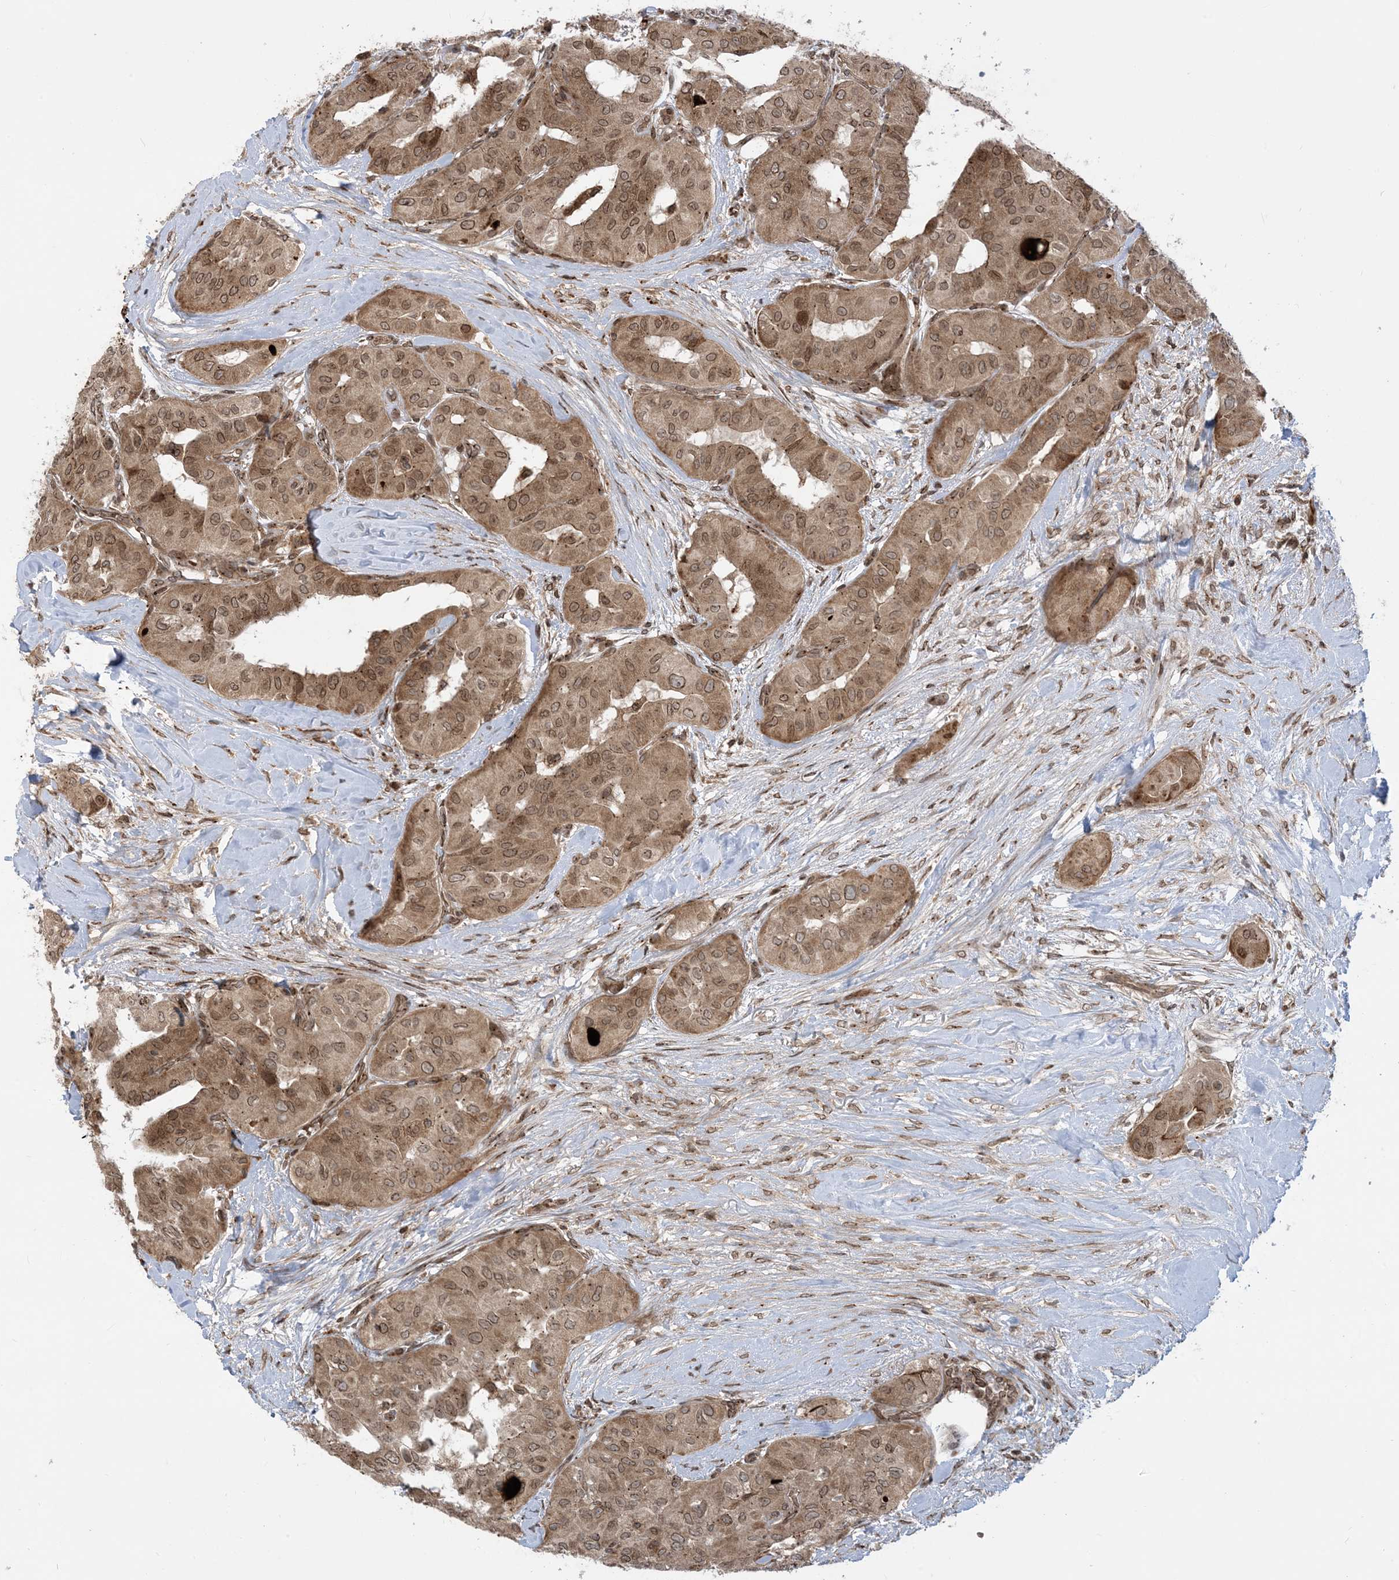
{"staining": {"intensity": "moderate", "quantity": ">75%", "location": "cytoplasmic/membranous,nuclear"}, "tissue": "thyroid cancer", "cell_type": "Tumor cells", "image_type": "cancer", "snomed": [{"axis": "morphology", "description": "Papillary adenocarcinoma, NOS"}, {"axis": "topography", "description": "Thyroid gland"}], "caption": "There is medium levels of moderate cytoplasmic/membranous and nuclear staining in tumor cells of thyroid papillary adenocarcinoma, as demonstrated by immunohistochemical staining (brown color).", "gene": "CASP4", "patient": {"sex": "female", "age": 59}}